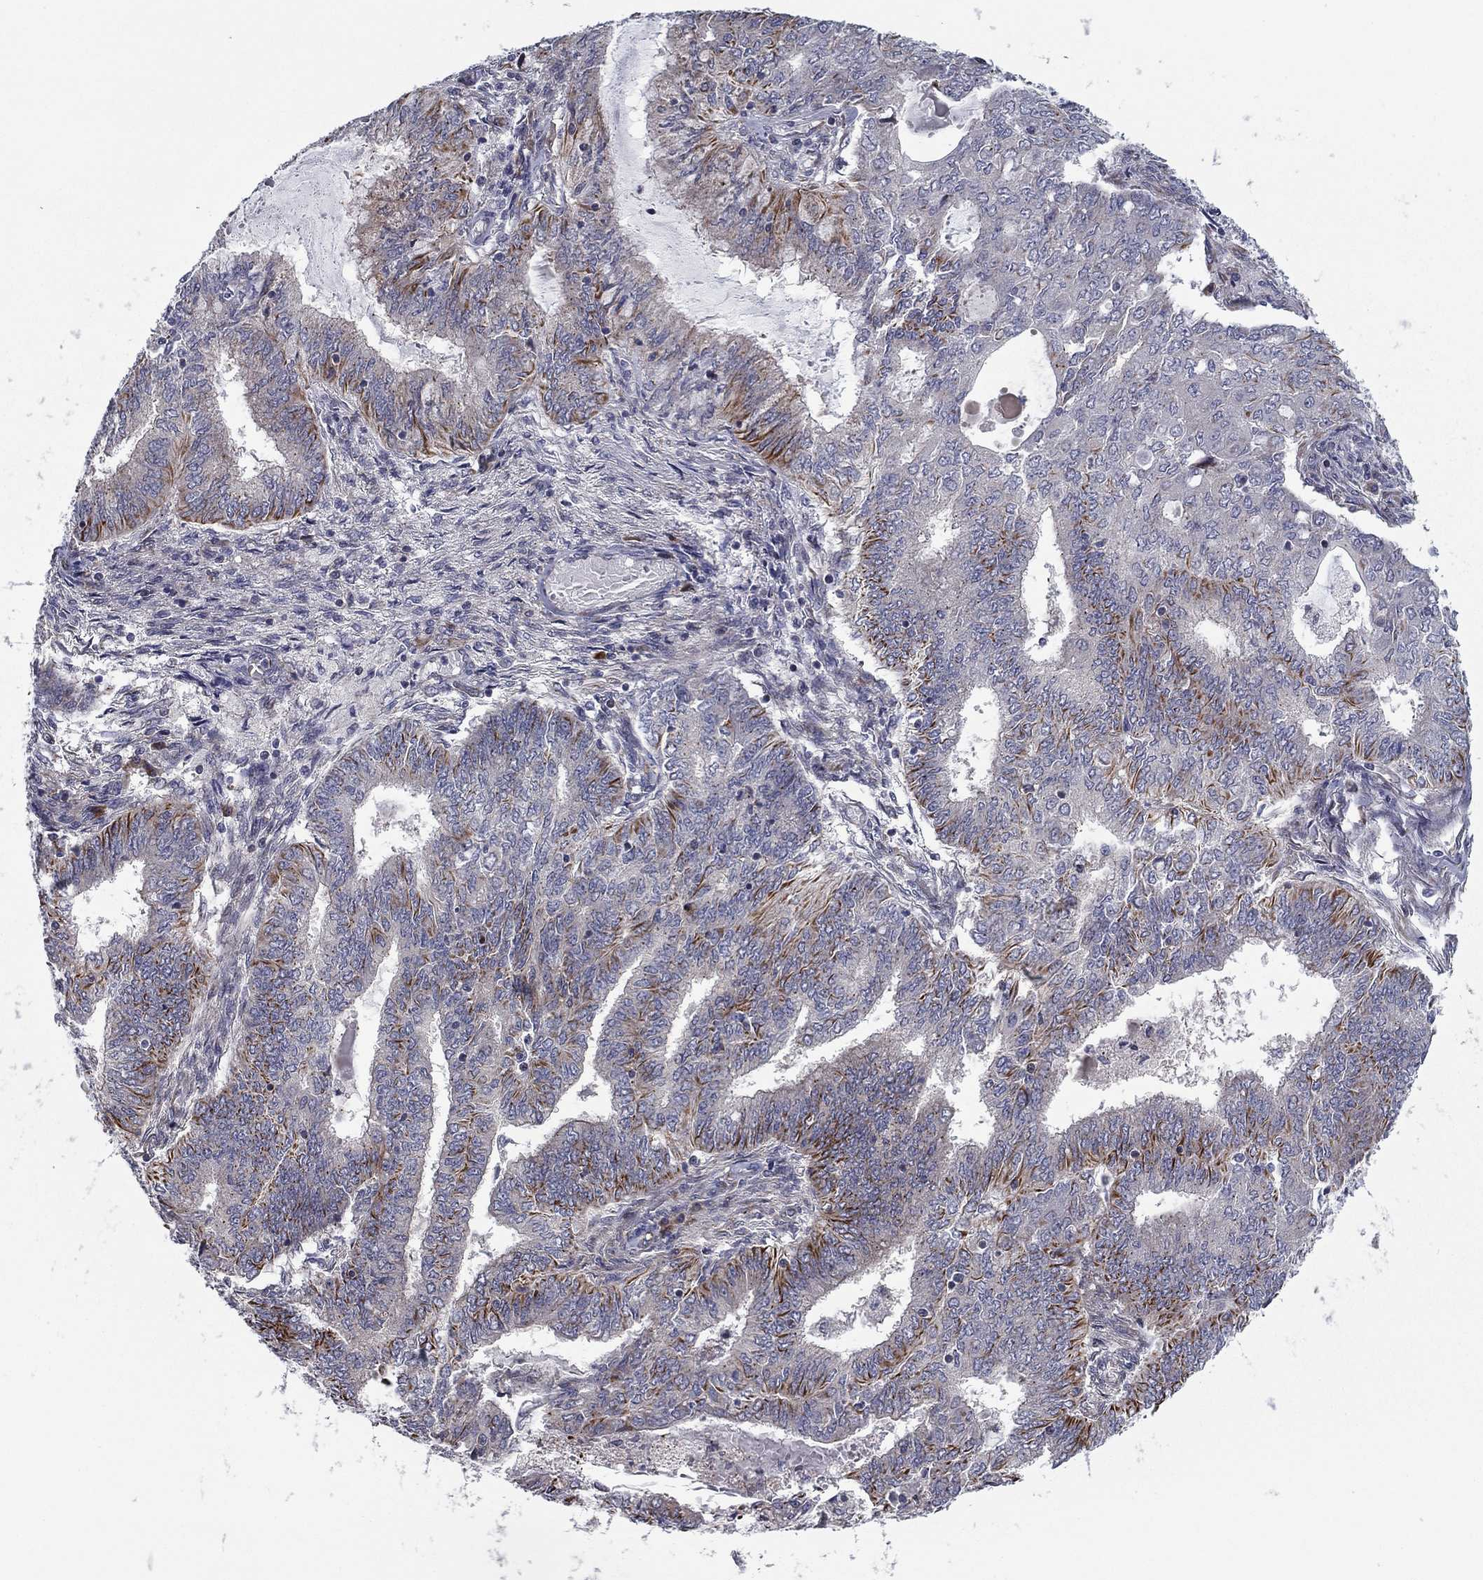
{"staining": {"intensity": "strong", "quantity": "25%-75%", "location": "cytoplasmic/membranous"}, "tissue": "endometrial cancer", "cell_type": "Tumor cells", "image_type": "cancer", "snomed": [{"axis": "morphology", "description": "Adenocarcinoma, NOS"}, {"axis": "topography", "description": "Endometrium"}], "caption": "Strong cytoplasmic/membranous protein positivity is present in approximately 25%-75% of tumor cells in adenocarcinoma (endometrial).", "gene": "CLSTN1", "patient": {"sex": "female", "age": 62}}